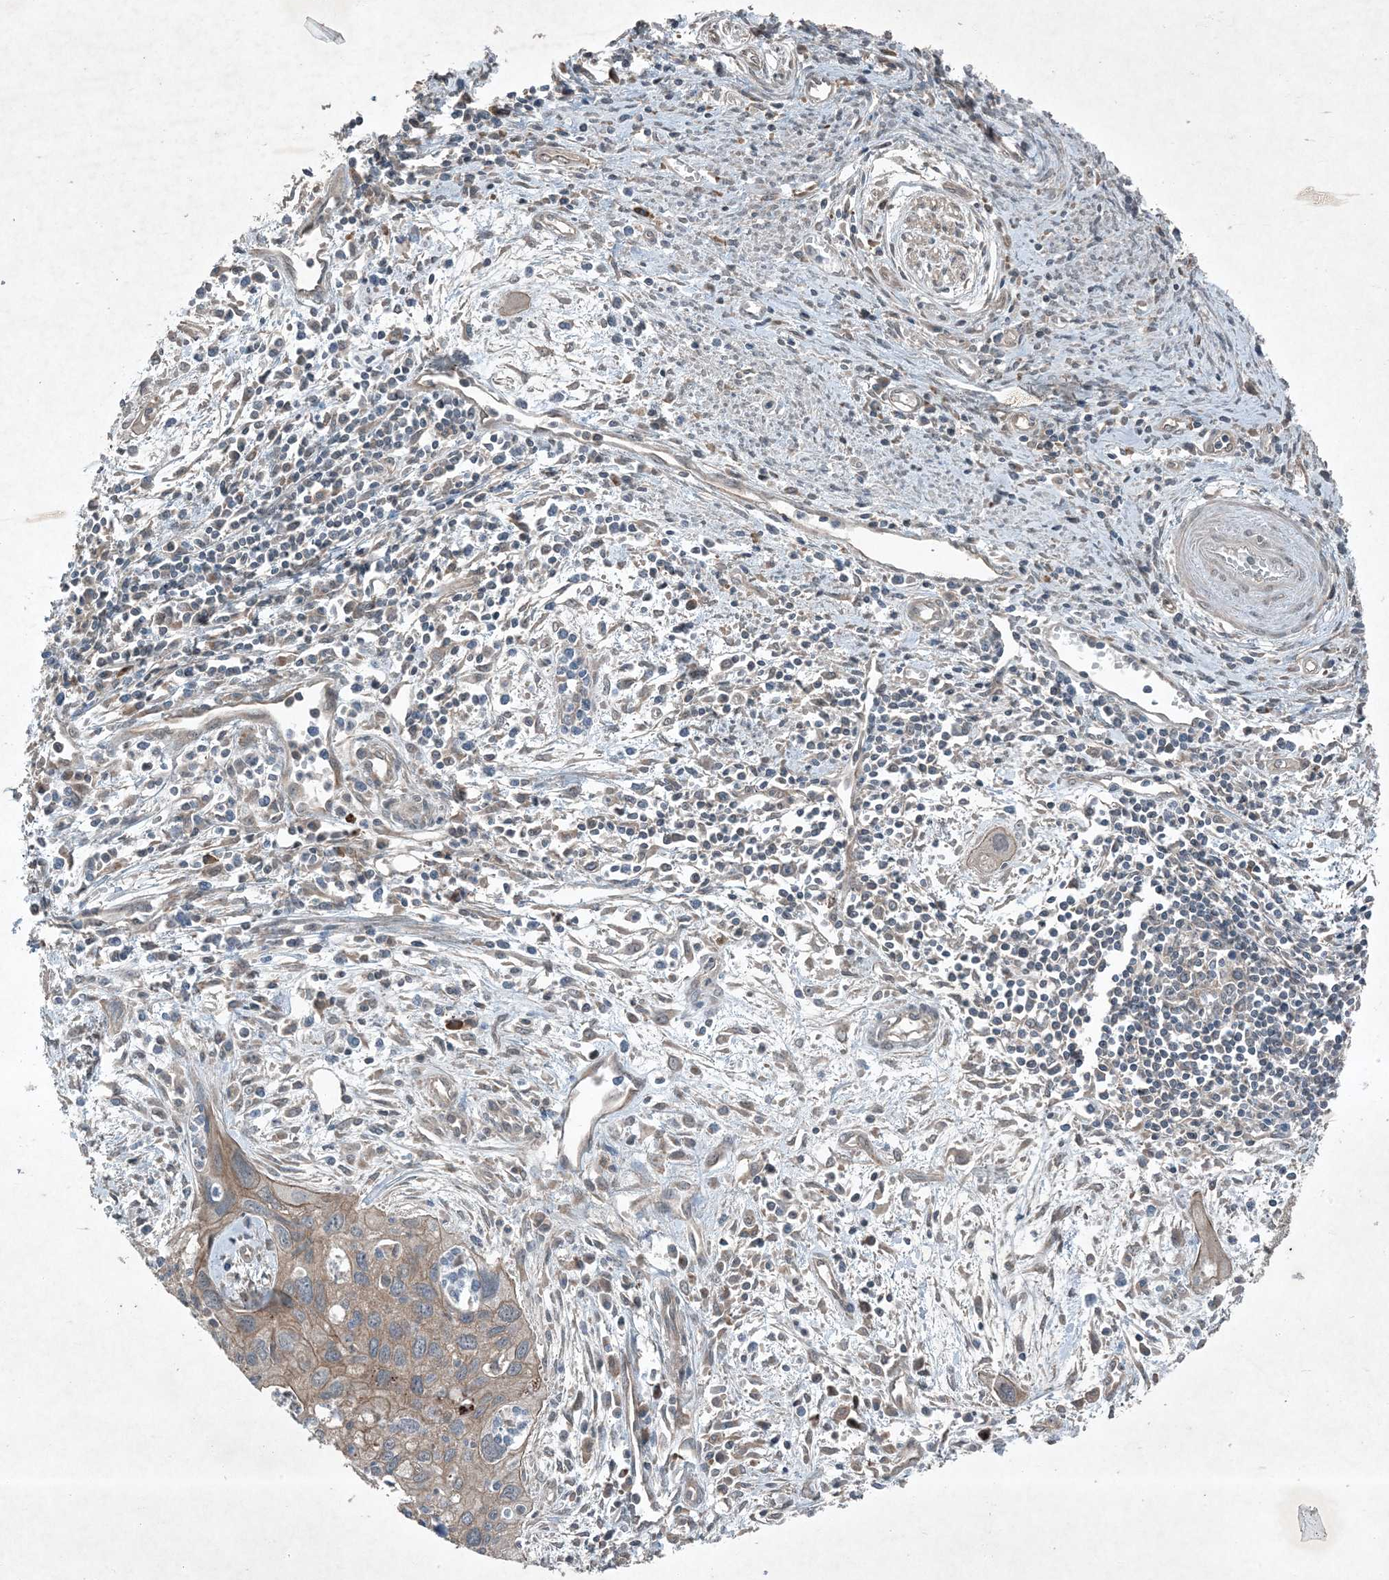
{"staining": {"intensity": "weak", "quantity": "25%-75%", "location": "cytoplasmic/membranous"}, "tissue": "cervical cancer", "cell_type": "Tumor cells", "image_type": "cancer", "snomed": [{"axis": "morphology", "description": "Squamous cell carcinoma, NOS"}, {"axis": "topography", "description": "Cervix"}], "caption": "Immunohistochemistry (IHC) micrograph of neoplastic tissue: cervical cancer stained using immunohistochemistry (IHC) shows low levels of weak protein expression localized specifically in the cytoplasmic/membranous of tumor cells, appearing as a cytoplasmic/membranous brown color.", "gene": "MDN1", "patient": {"sex": "female", "age": 55}}